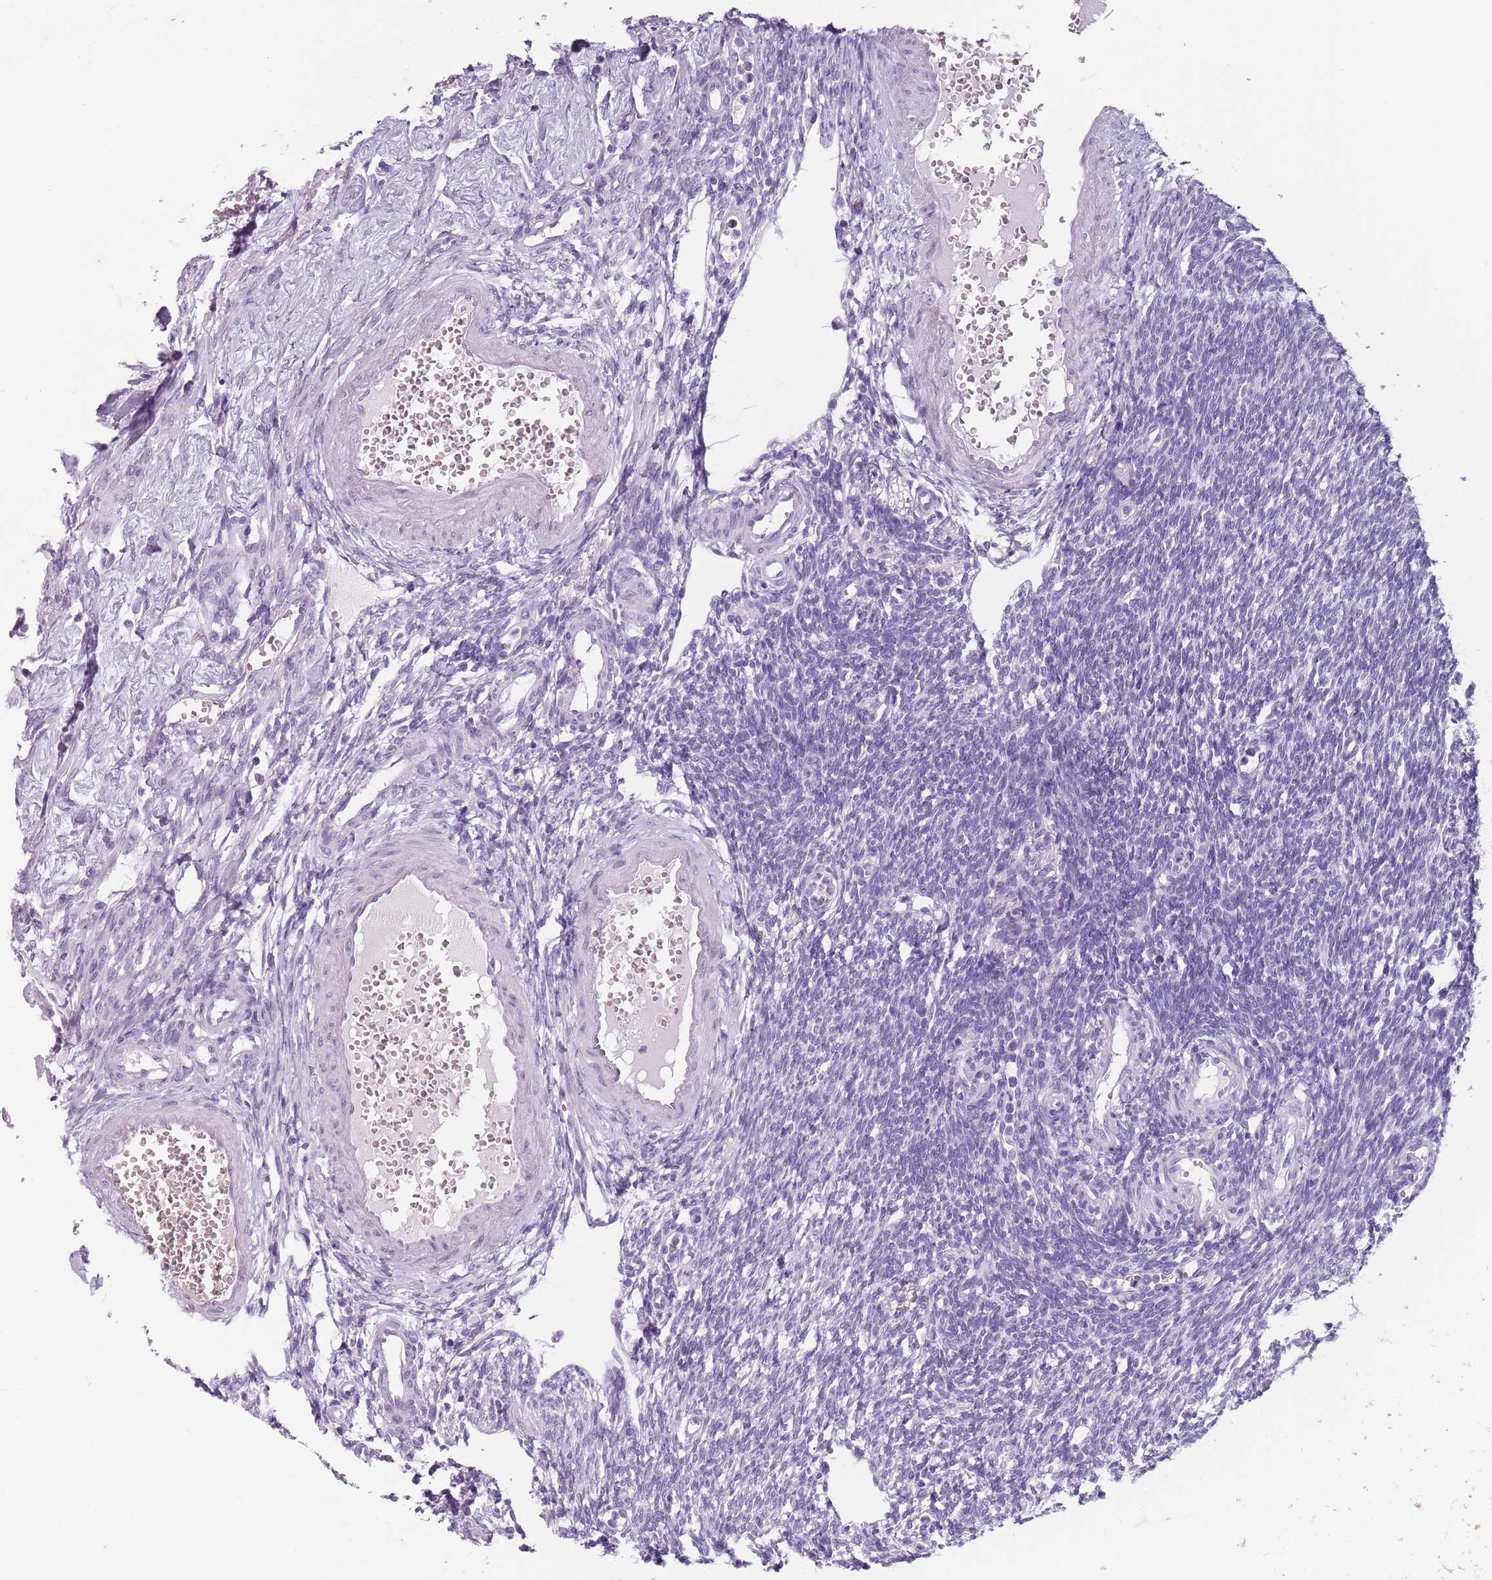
{"staining": {"intensity": "negative", "quantity": "none", "location": "none"}, "tissue": "ovary", "cell_type": "Ovarian stroma cells", "image_type": "normal", "snomed": [{"axis": "morphology", "description": "Normal tissue, NOS"}, {"axis": "morphology", "description": "Cyst, NOS"}, {"axis": "topography", "description": "Ovary"}], "caption": "DAB immunohistochemical staining of unremarkable human ovary exhibits no significant staining in ovarian stroma cells. The staining is performed using DAB (3,3'-diaminobenzidine) brown chromogen with nuclei counter-stained in using hematoxylin.", "gene": "SPESP1", "patient": {"sex": "female", "age": 33}}